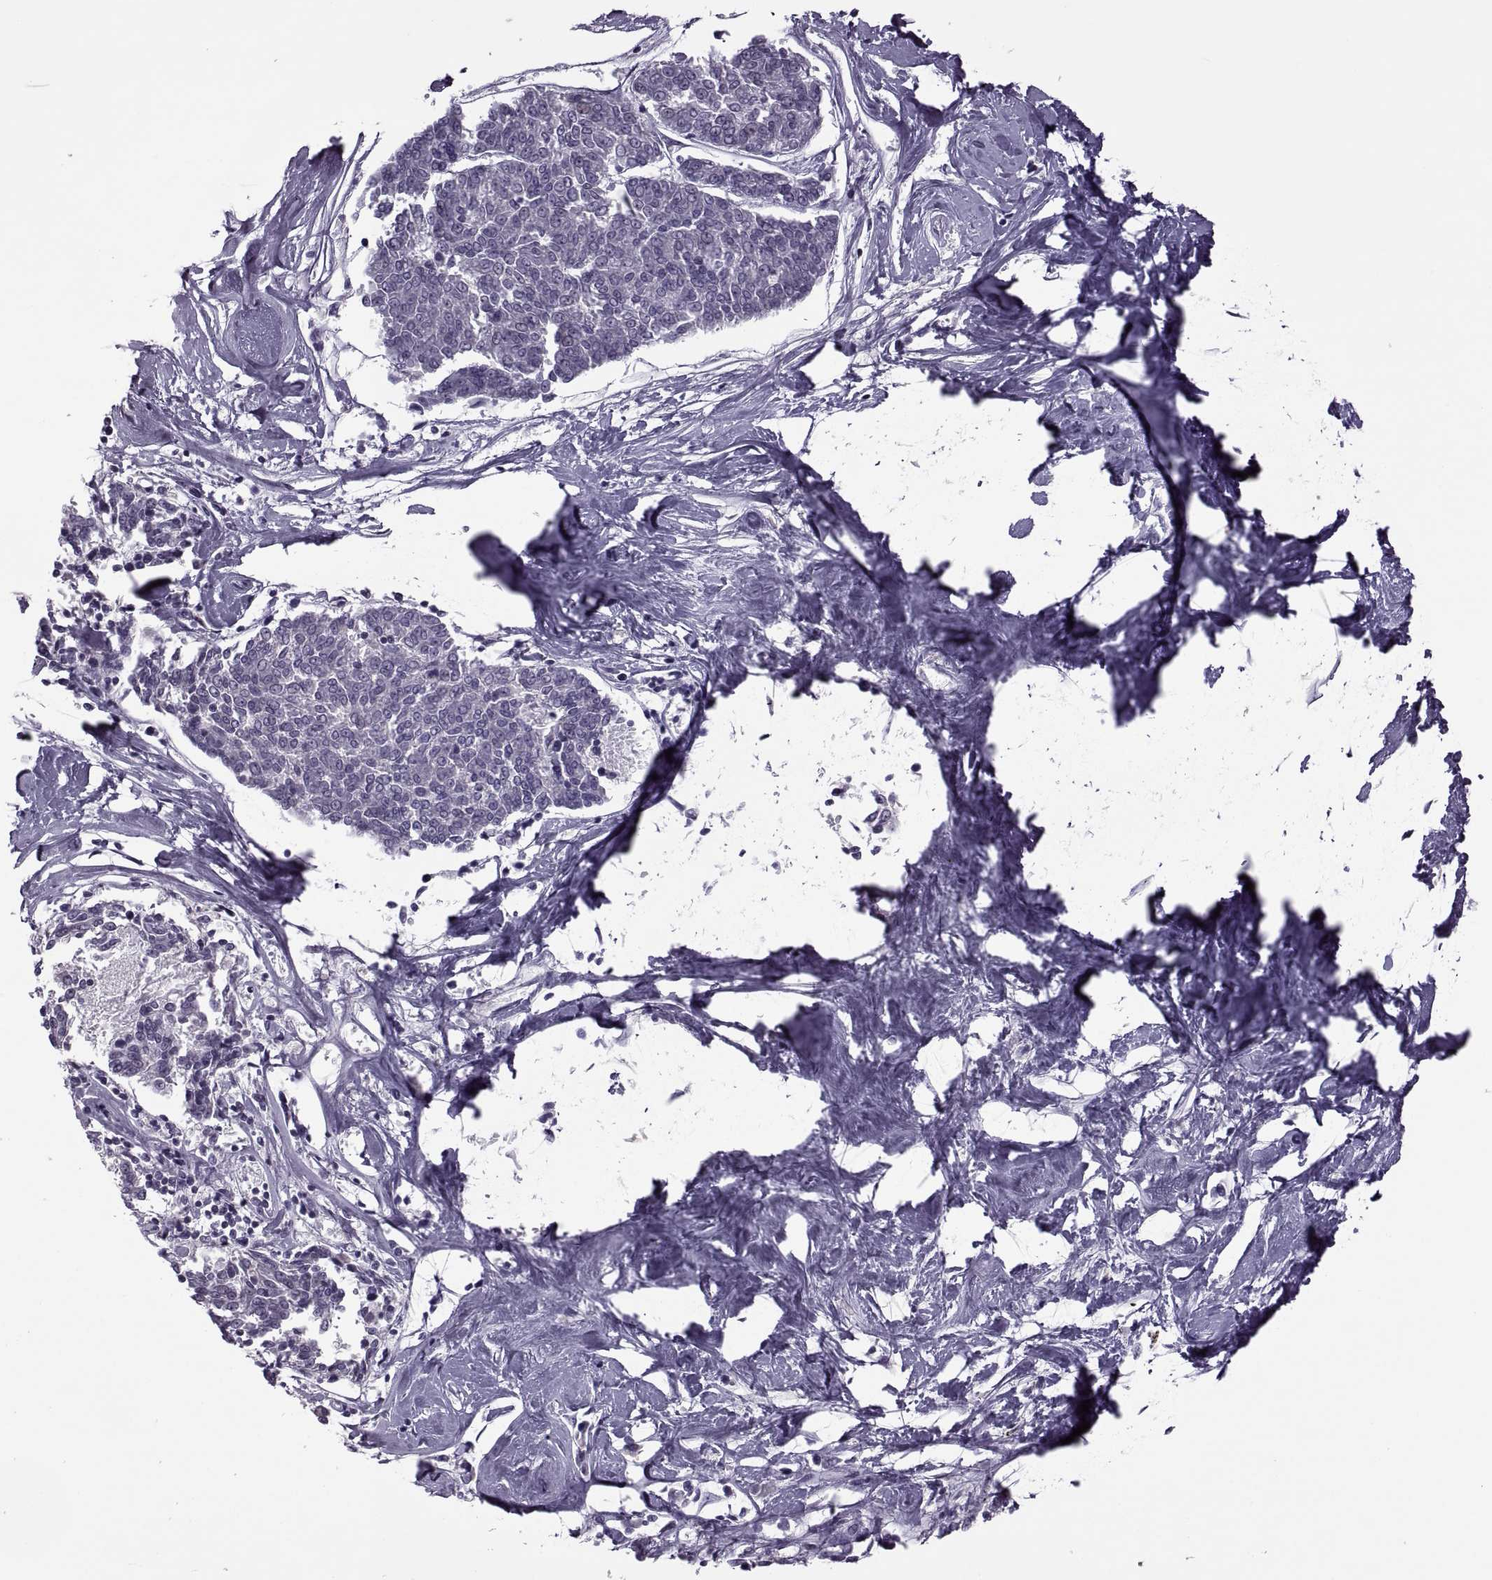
{"staining": {"intensity": "negative", "quantity": "none", "location": "none"}, "tissue": "melanoma", "cell_type": "Tumor cells", "image_type": "cancer", "snomed": [{"axis": "morphology", "description": "Malignant melanoma, NOS"}, {"axis": "topography", "description": "Skin"}], "caption": "Malignant melanoma was stained to show a protein in brown. There is no significant staining in tumor cells.", "gene": "RSPH6A", "patient": {"sex": "female", "age": 72}}